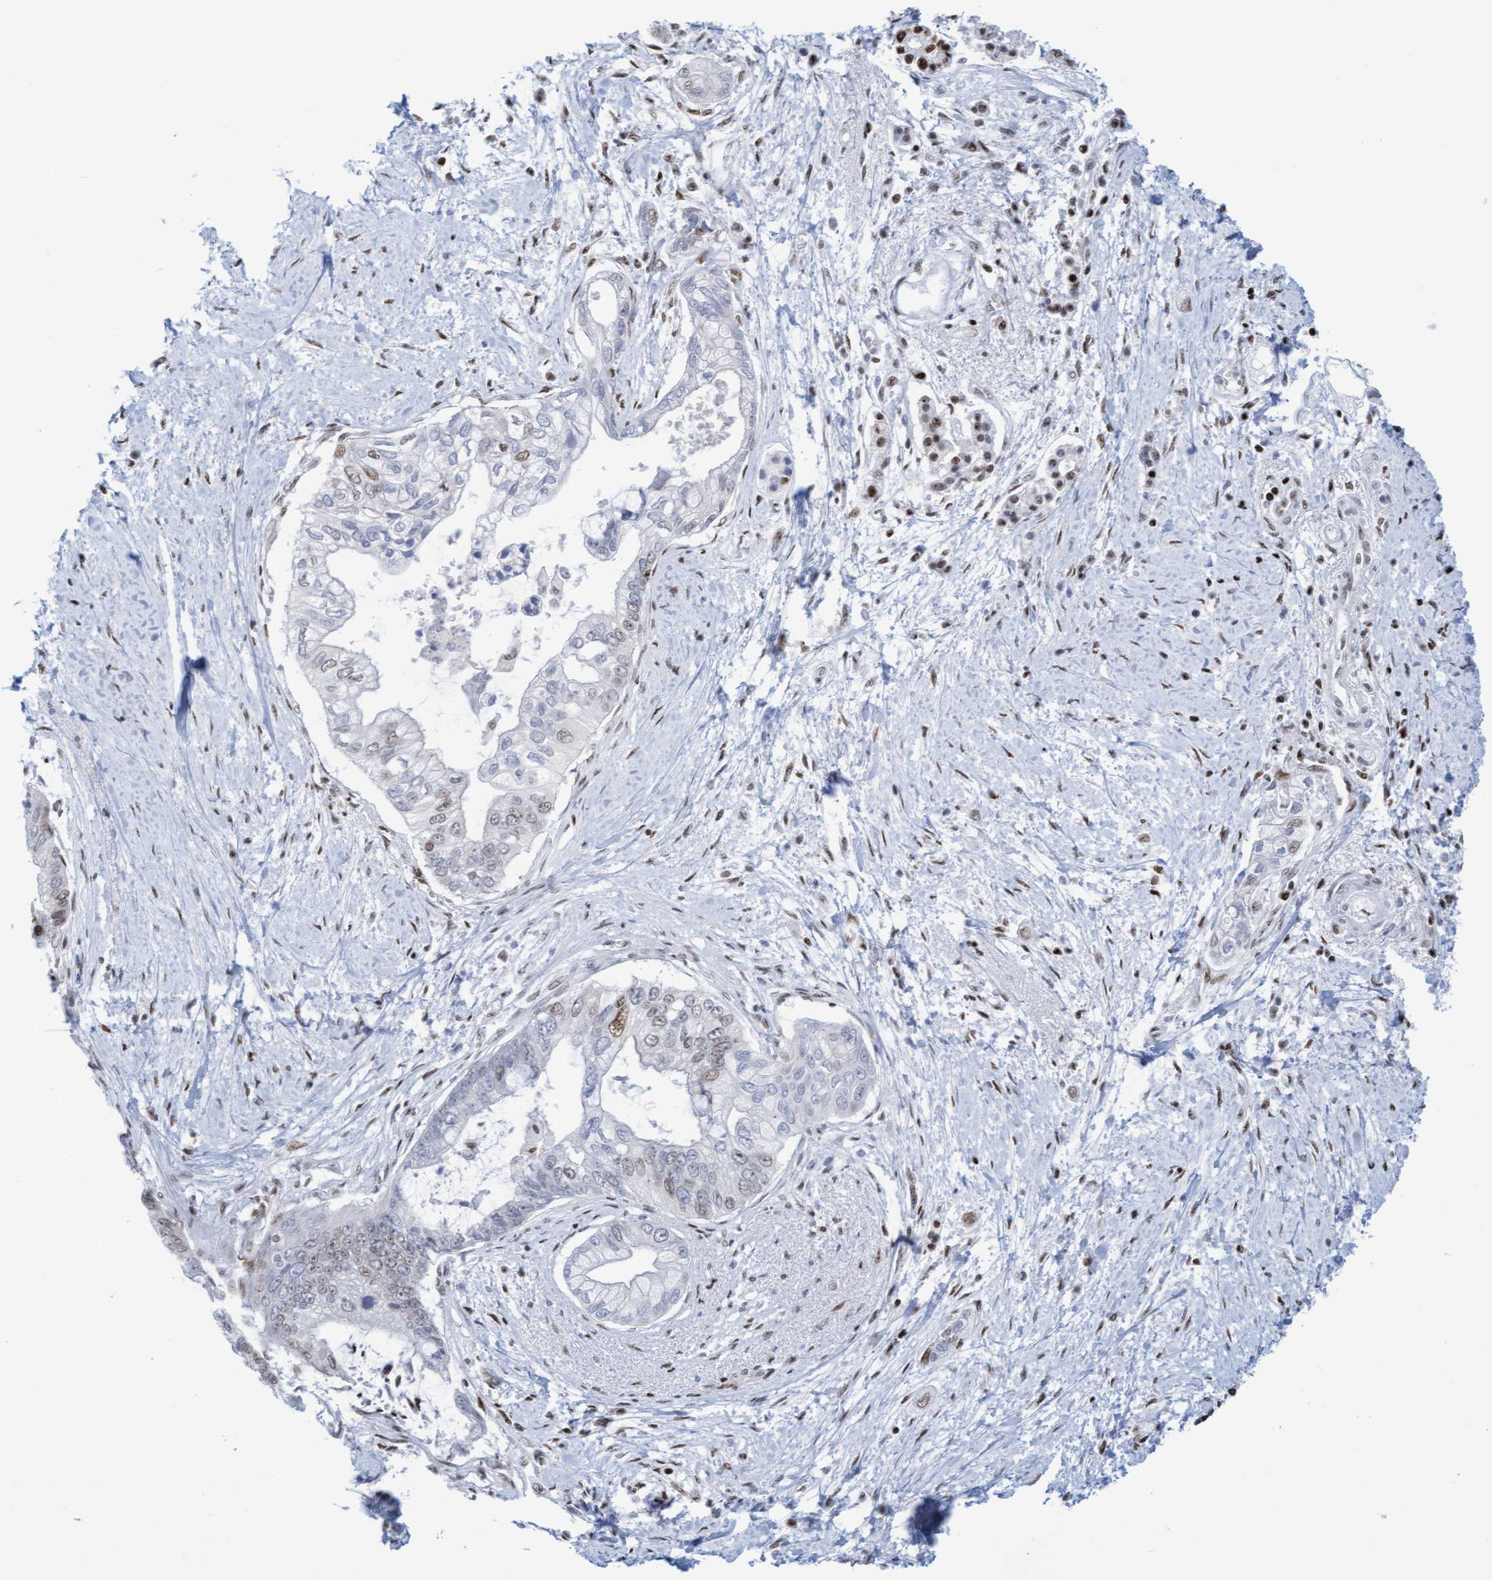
{"staining": {"intensity": "weak", "quantity": "<25%", "location": "nuclear"}, "tissue": "pancreatic cancer", "cell_type": "Tumor cells", "image_type": "cancer", "snomed": [{"axis": "morphology", "description": "Adenocarcinoma, NOS"}, {"axis": "topography", "description": "Pancreas"}], "caption": "This photomicrograph is of pancreatic cancer (adenocarcinoma) stained with IHC to label a protein in brown with the nuclei are counter-stained blue. There is no expression in tumor cells.", "gene": "GLRX2", "patient": {"sex": "male", "age": 59}}